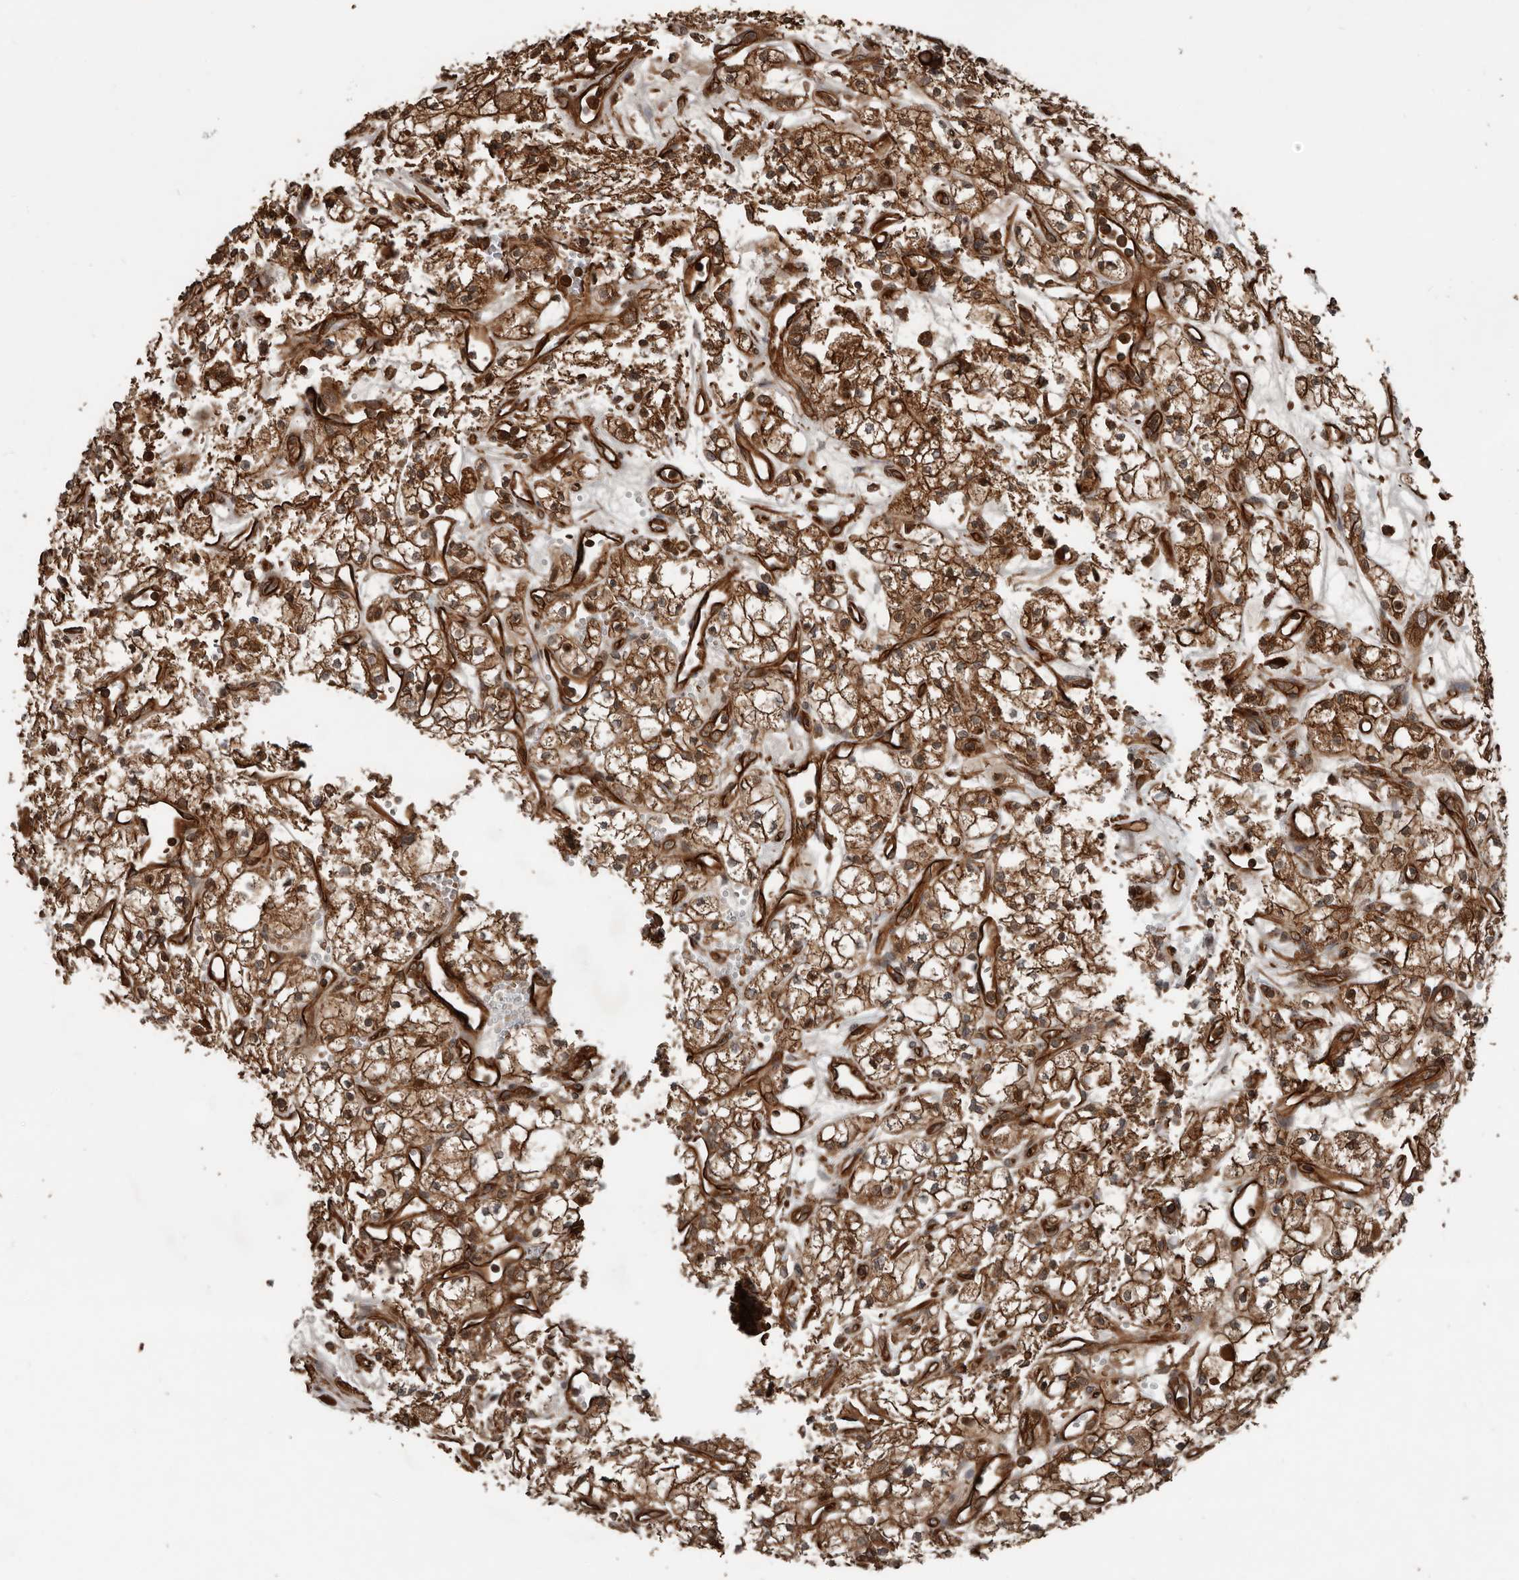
{"staining": {"intensity": "strong", "quantity": ">75%", "location": "cytoplasmic/membranous"}, "tissue": "renal cancer", "cell_type": "Tumor cells", "image_type": "cancer", "snomed": [{"axis": "morphology", "description": "Adenocarcinoma, NOS"}, {"axis": "topography", "description": "Kidney"}], "caption": "Renal cancer (adenocarcinoma) was stained to show a protein in brown. There is high levels of strong cytoplasmic/membranous positivity in approximately >75% of tumor cells.", "gene": "YOD1", "patient": {"sex": "male", "age": 59}}